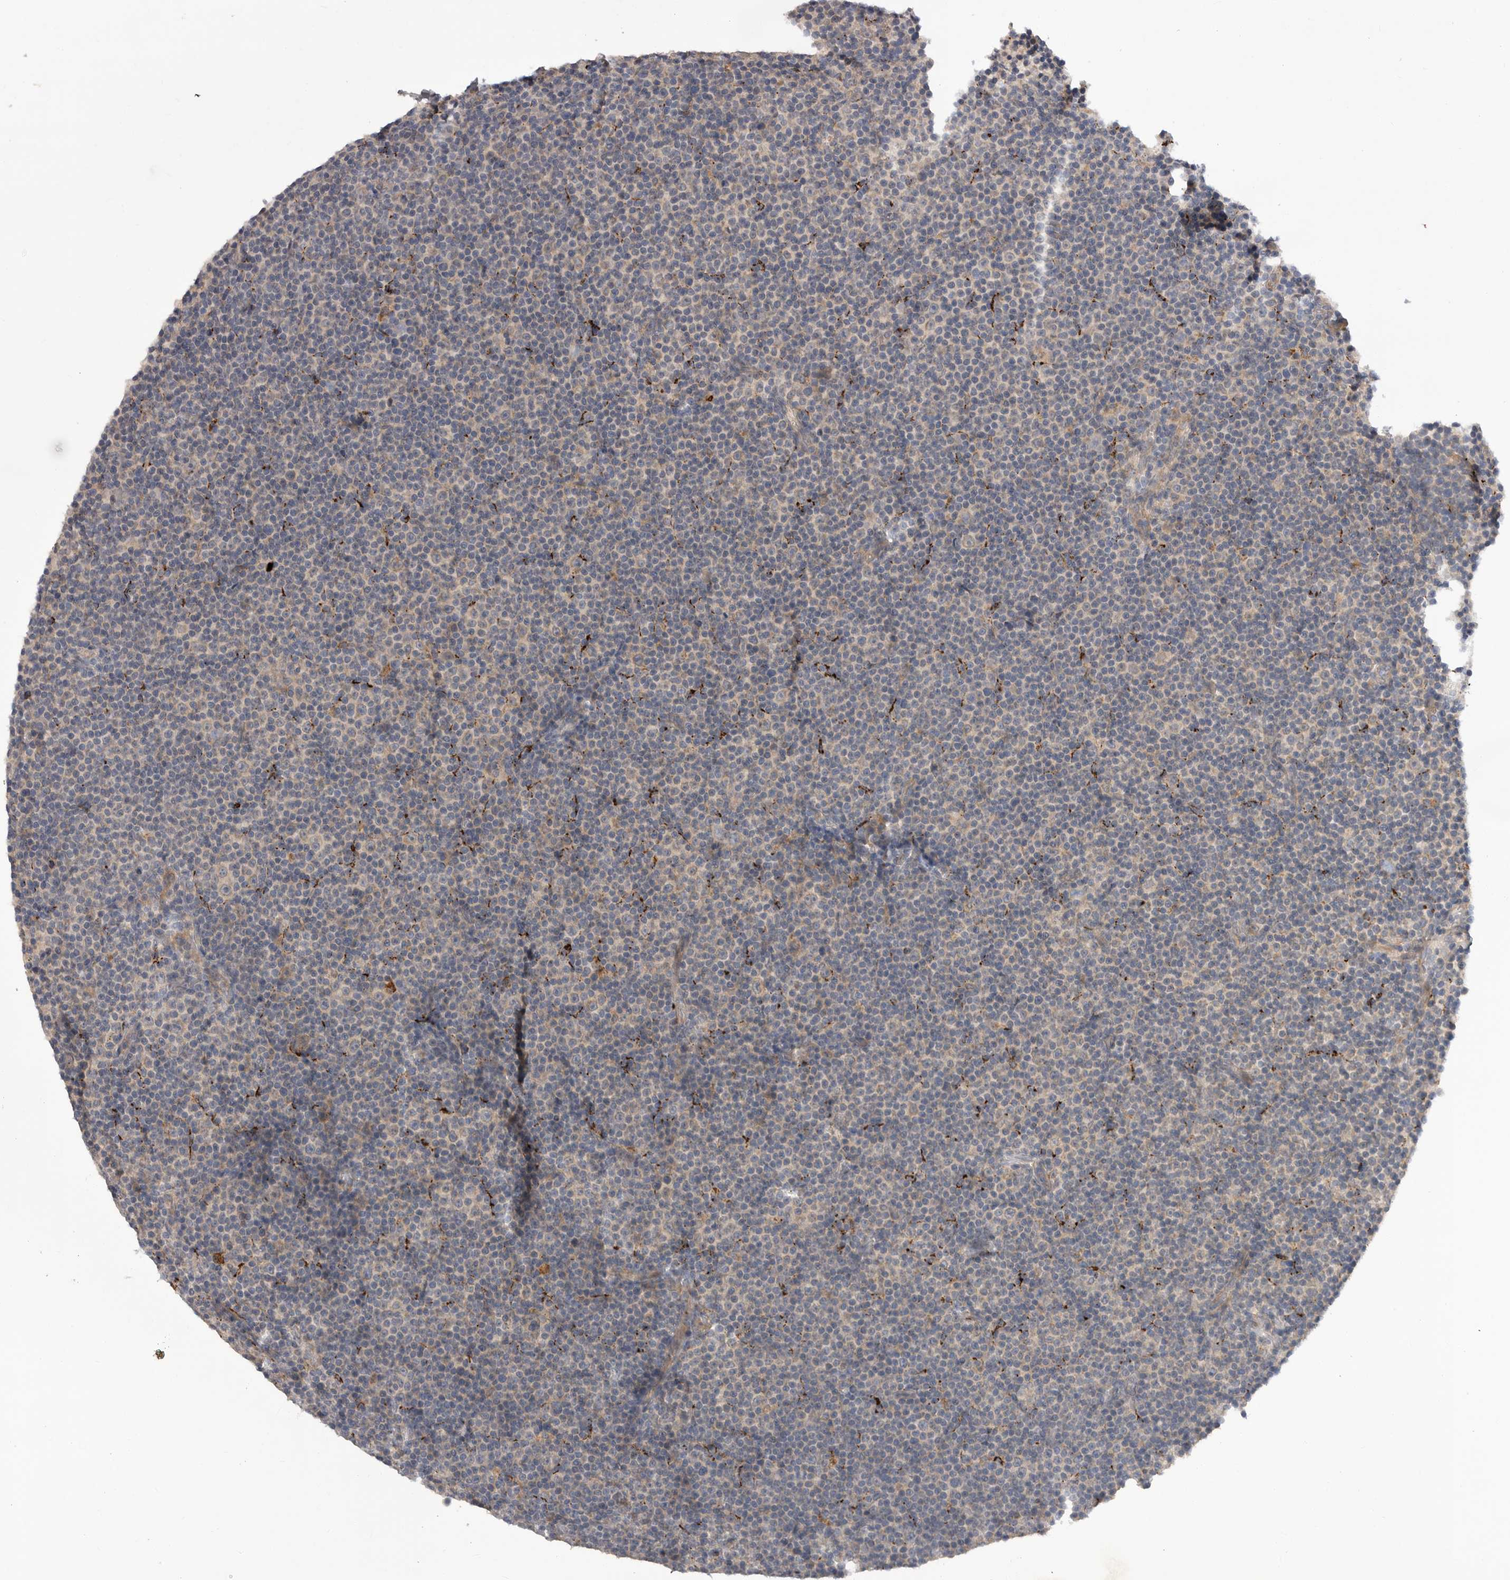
{"staining": {"intensity": "negative", "quantity": "none", "location": "none"}, "tissue": "lymphoma", "cell_type": "Tumor cells", "image_type": "cancer", "snomed": [{"axis": "morphology", "description": "Malignant lymphoma, non-Hodgkin's type, Low grade"}, {"axis": "topography", "description": "Lymph node"}], "caption": "High magnification brightfield microscopy of lymphoma stained with DAB (3,3'-diaminobenzidine) (brown) and counterstained with hematoxylin (blue): tumor cells show no significant positivity.", "gene": "DHDDS", "patient": {"sex": "female", "age": 67}}